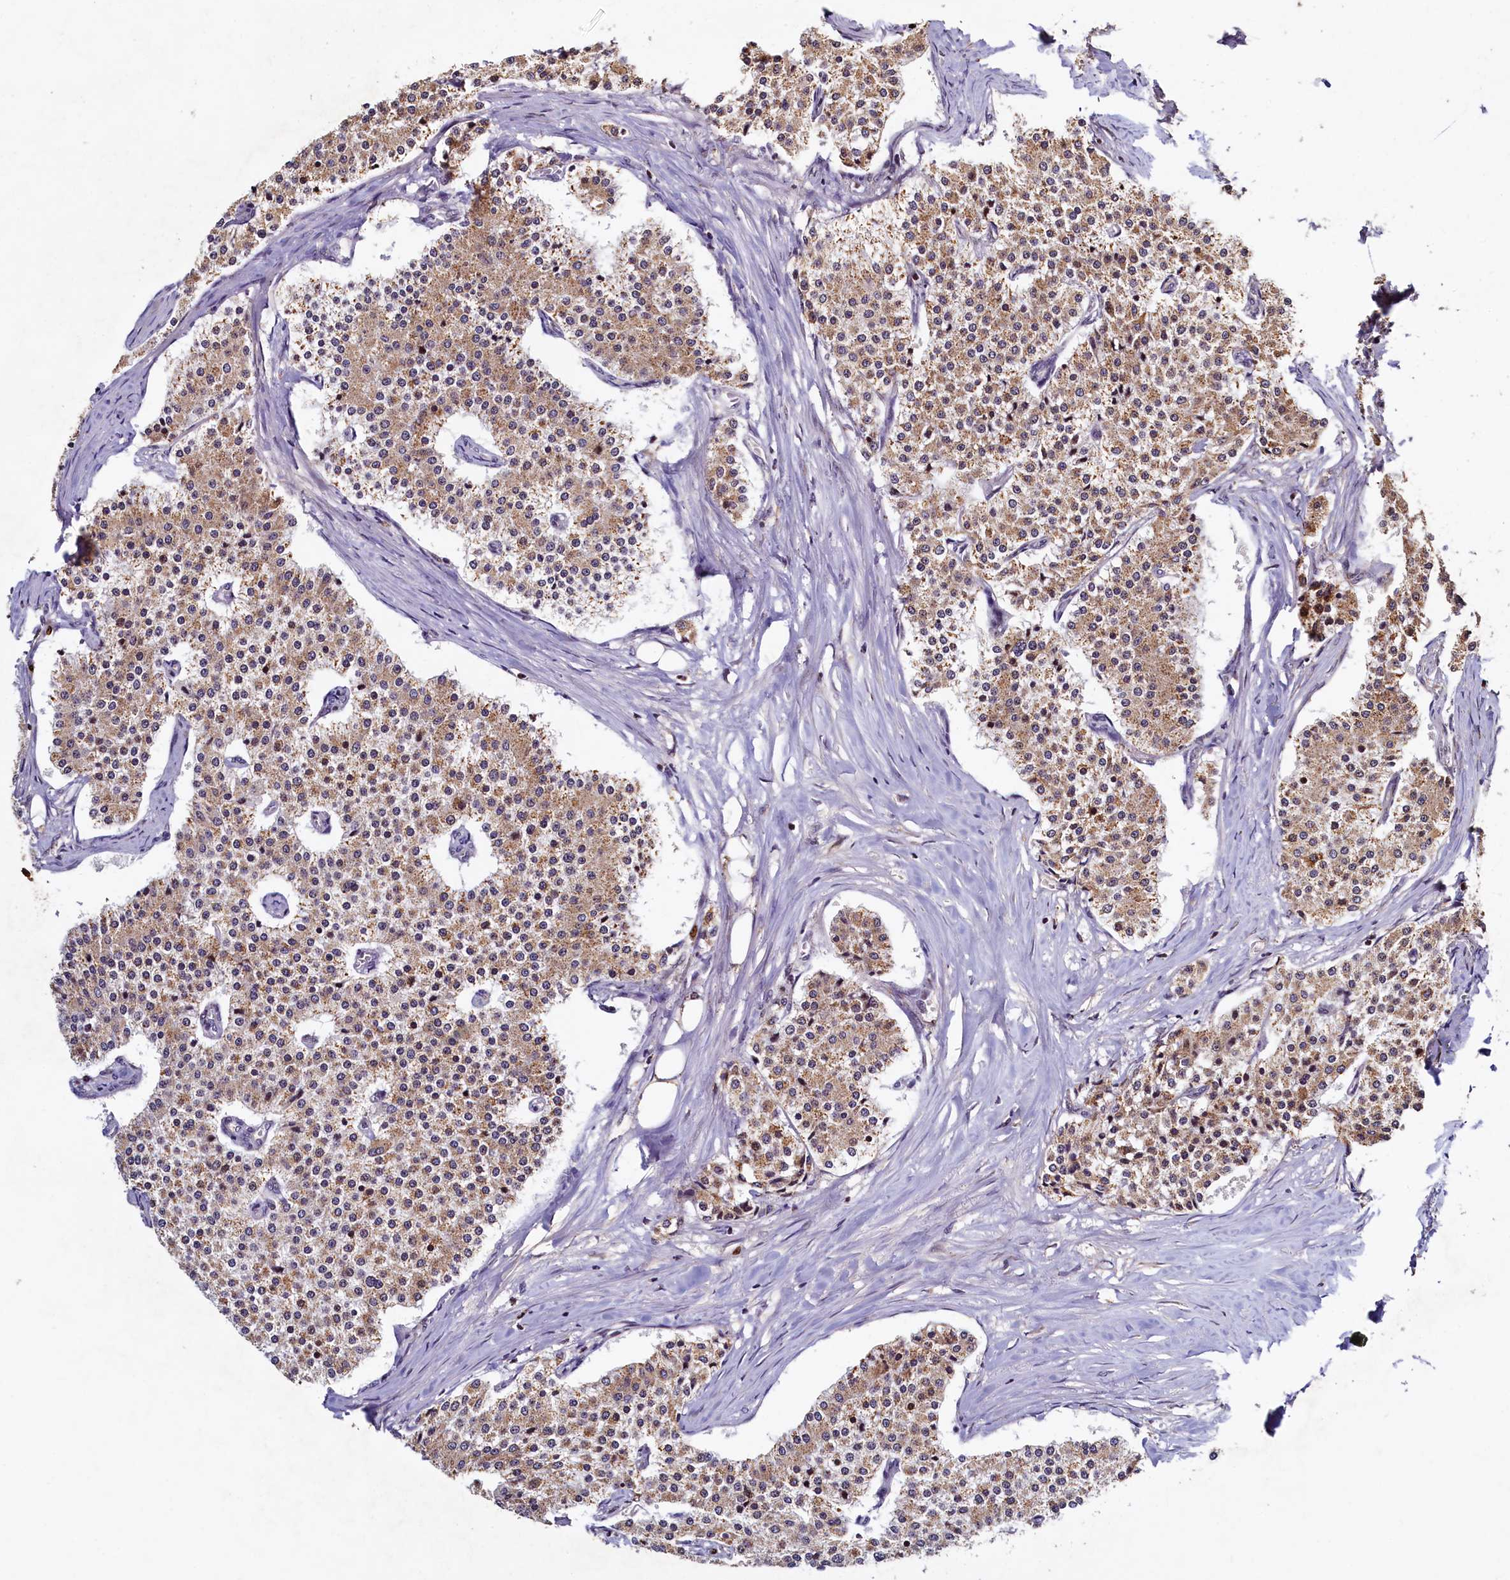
{"staining": {"intensity": "weak", "quantity": ">75%", "location": "cytoplasmic/membranous"}, "tissue": "carcinoid", "cell_type": "Tumor cells", "image_type": "cancer", "snomed": [{"axis": "morphology", "description": "Carcinoid, malignant, NOS"}, {"axis": "topography", "description": "Colon"}], "caption": "The histopathology image displays a brown stain indicating the presence of a protein in the cytoplasmic/membranous of tumor cells in carcinoid. (DAB (3,3'-diaminobenzidine) IHC, brown staining for protein, blue staining for nuclei).", "gene": "NCKAP5L", "patient": {"sex": "female", "age": 52}}